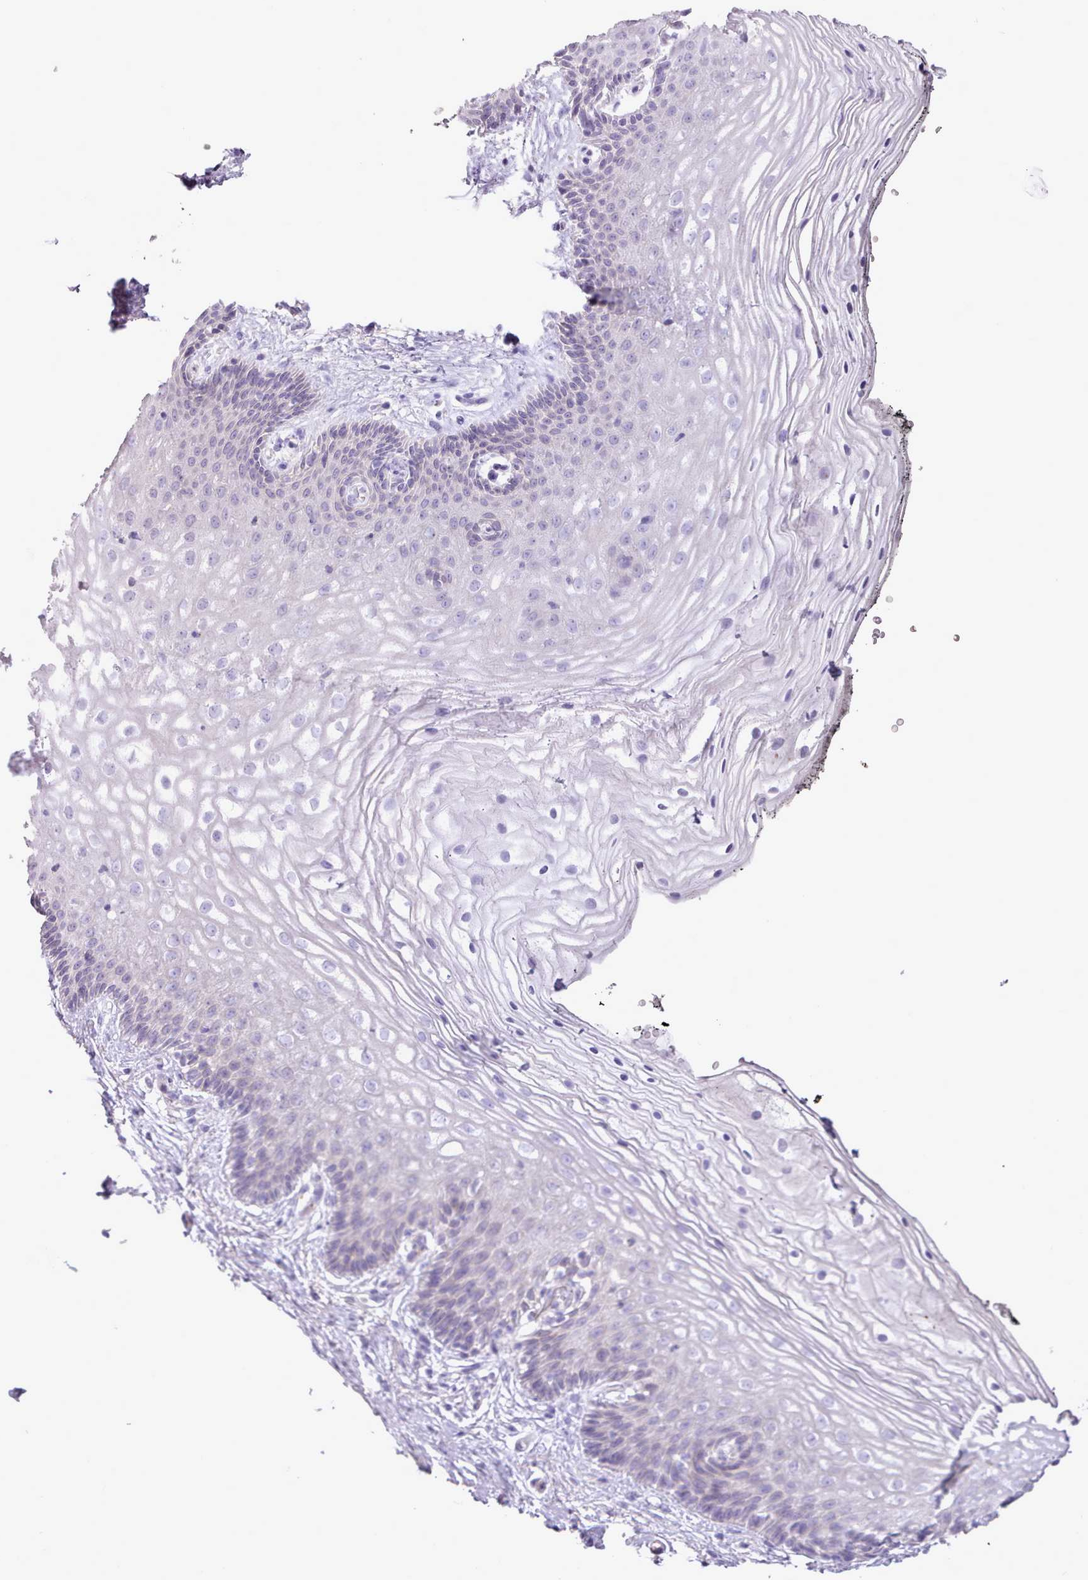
{"staining": {"intensity": "negative", "quantity": "none", "location": "none"}, "tissue": "vagina", "cell_type": "Squamous epithelial cells", "image_type": "normal", "snomed": [{"axis": "morphology", "description": "Normal tissue, NOS"}, {"axis": "topography", "description": "Vagina"}], "caption": "Photomicrograph shows no protein expression in squamous epithelial cells of unremarkable vagina. (DAB (3,3'-diaminobenzidine) immunohistochemistry with hematoxylin counter stain).", "gene": "ATRAID", "patient": {"sex": "female", "age": 47}}